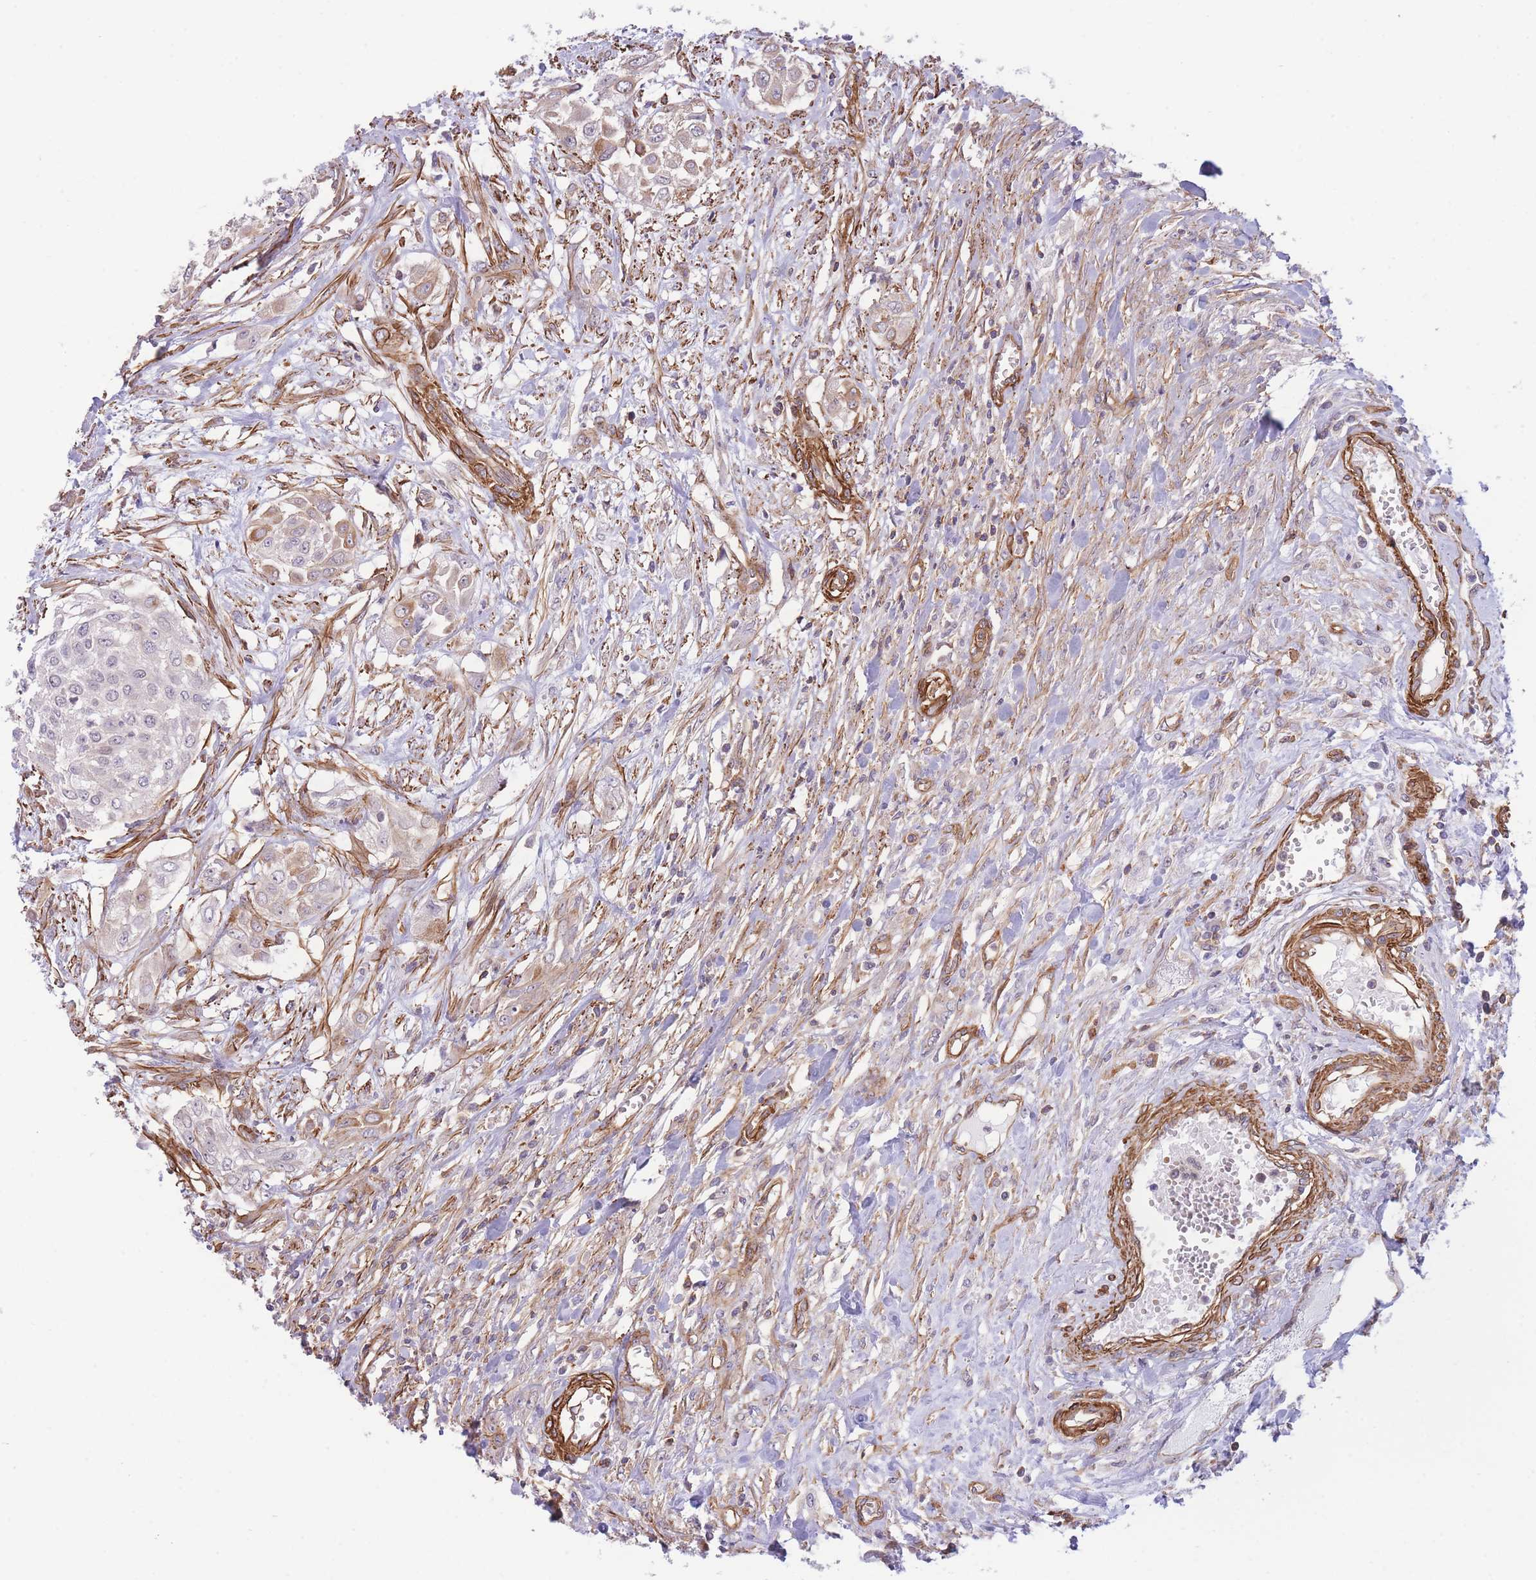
{"staining": {"intensity": "moderate", "quantity": "25%-75%", "location": "cytoplasmic/membranous"}, "tissue": "urothelial cancer", "cell_type": "Tumor cells", "image_type": "cancer", "snomed": [{"axis": "morphology", "description": "Urothelial carcinoma, High grade"}, {"axis": "topography", "description": "Urinary bladder"}], "caption": "A histopathology image showing moderate cytoplasmic/membranous expression in approximately 25%-75% of tumor cells in urothelial cancer, as visualized by brown immunohistochemical staining.", "gene": "CDC25B", "patient": {"sex": "male", "age": 57}}